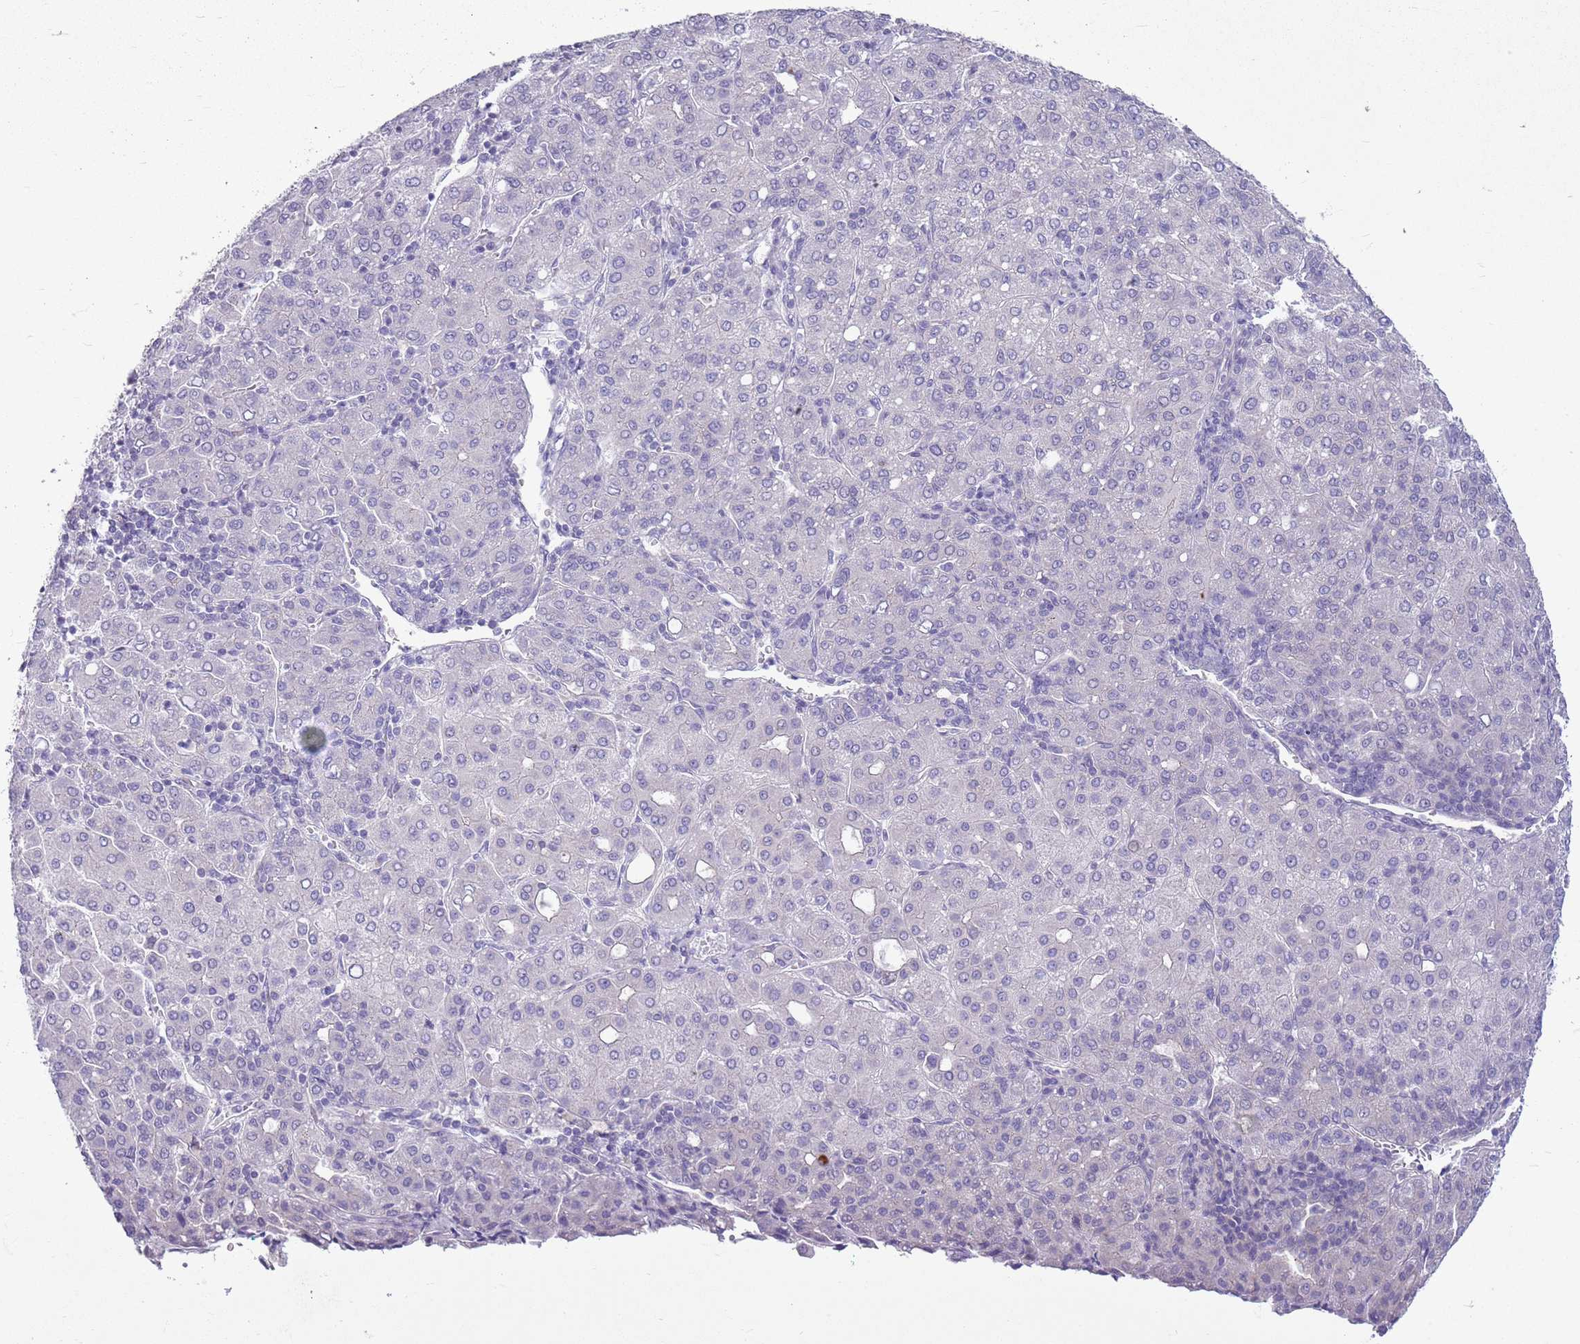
{"staining": {"intensity": "negative", "quantity": "none", "location": "none"}, "tissue": "liver cancer", "cell_type": "Tumor cells", "image_type": "cancer", "snomed": [{"axis": "morphology", "description": "Carcinoma, Hepatocellular, NOS"}, {"axis": "topography", "description": "Liver"}], "caption": "Tumor cells show no significant staining in hepatocellular carcinoma (liver).", "gene": "PARP8", "patient": {"sex": "male", "age": 65}}